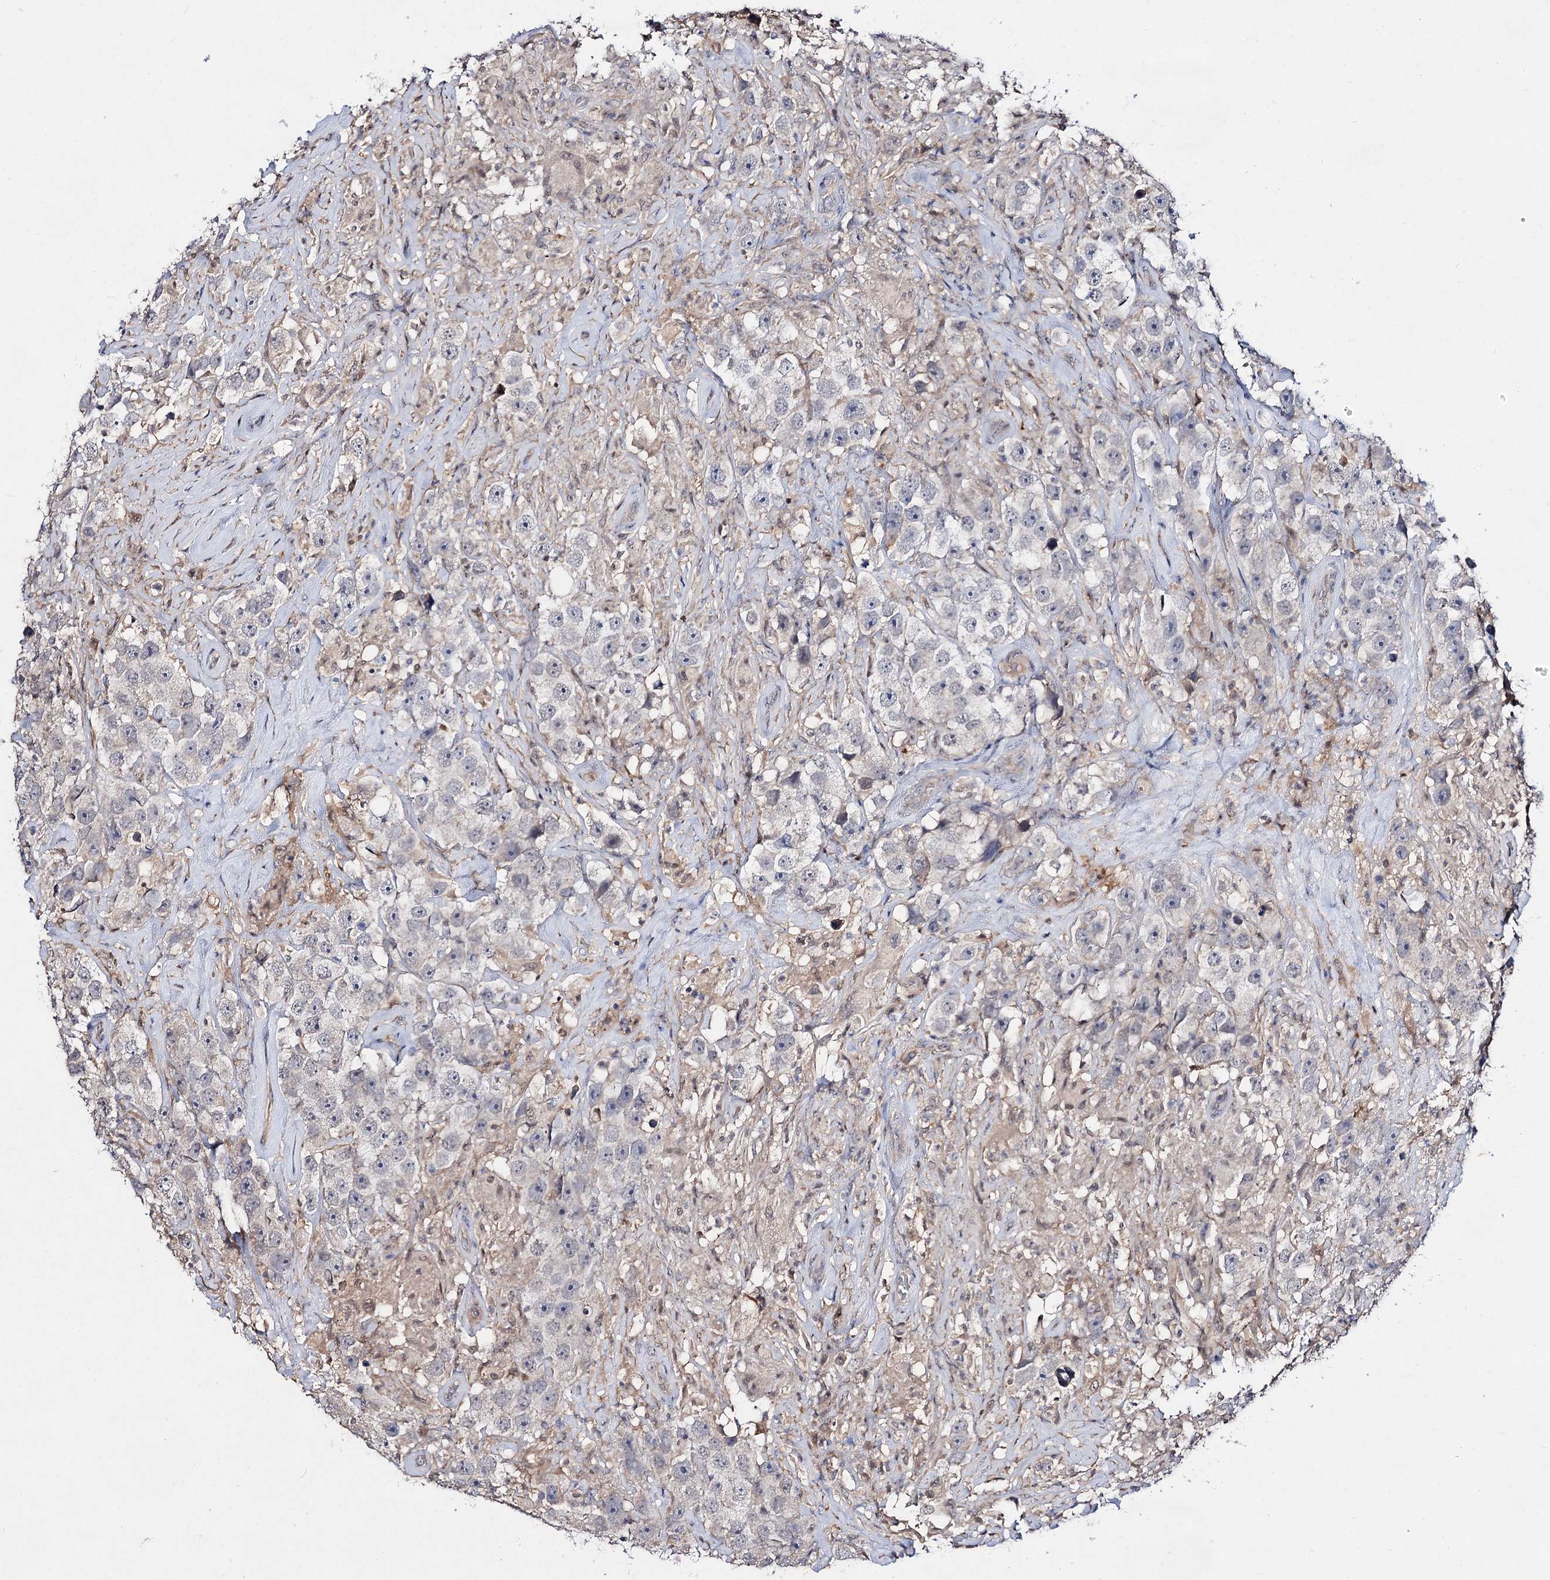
{"staining": {"intensity": "negative", "quantity": "none", "location": "none"}, "tissue": "testis cancer", "cell_type": "Tumor cells", "image_type": "cancer", "snomed": [{"axis": "morphology", "description": "Seminoma, NOS"}, {"axis": "topography", "description": "Testis"}], "caption": "Seminoma (testis) stained for a protein using immunohistochemistry (IHC) reveals no positivity tumor cells.", "gene": "ACTR6", "patient": {"sex": "male", "age": 49}}